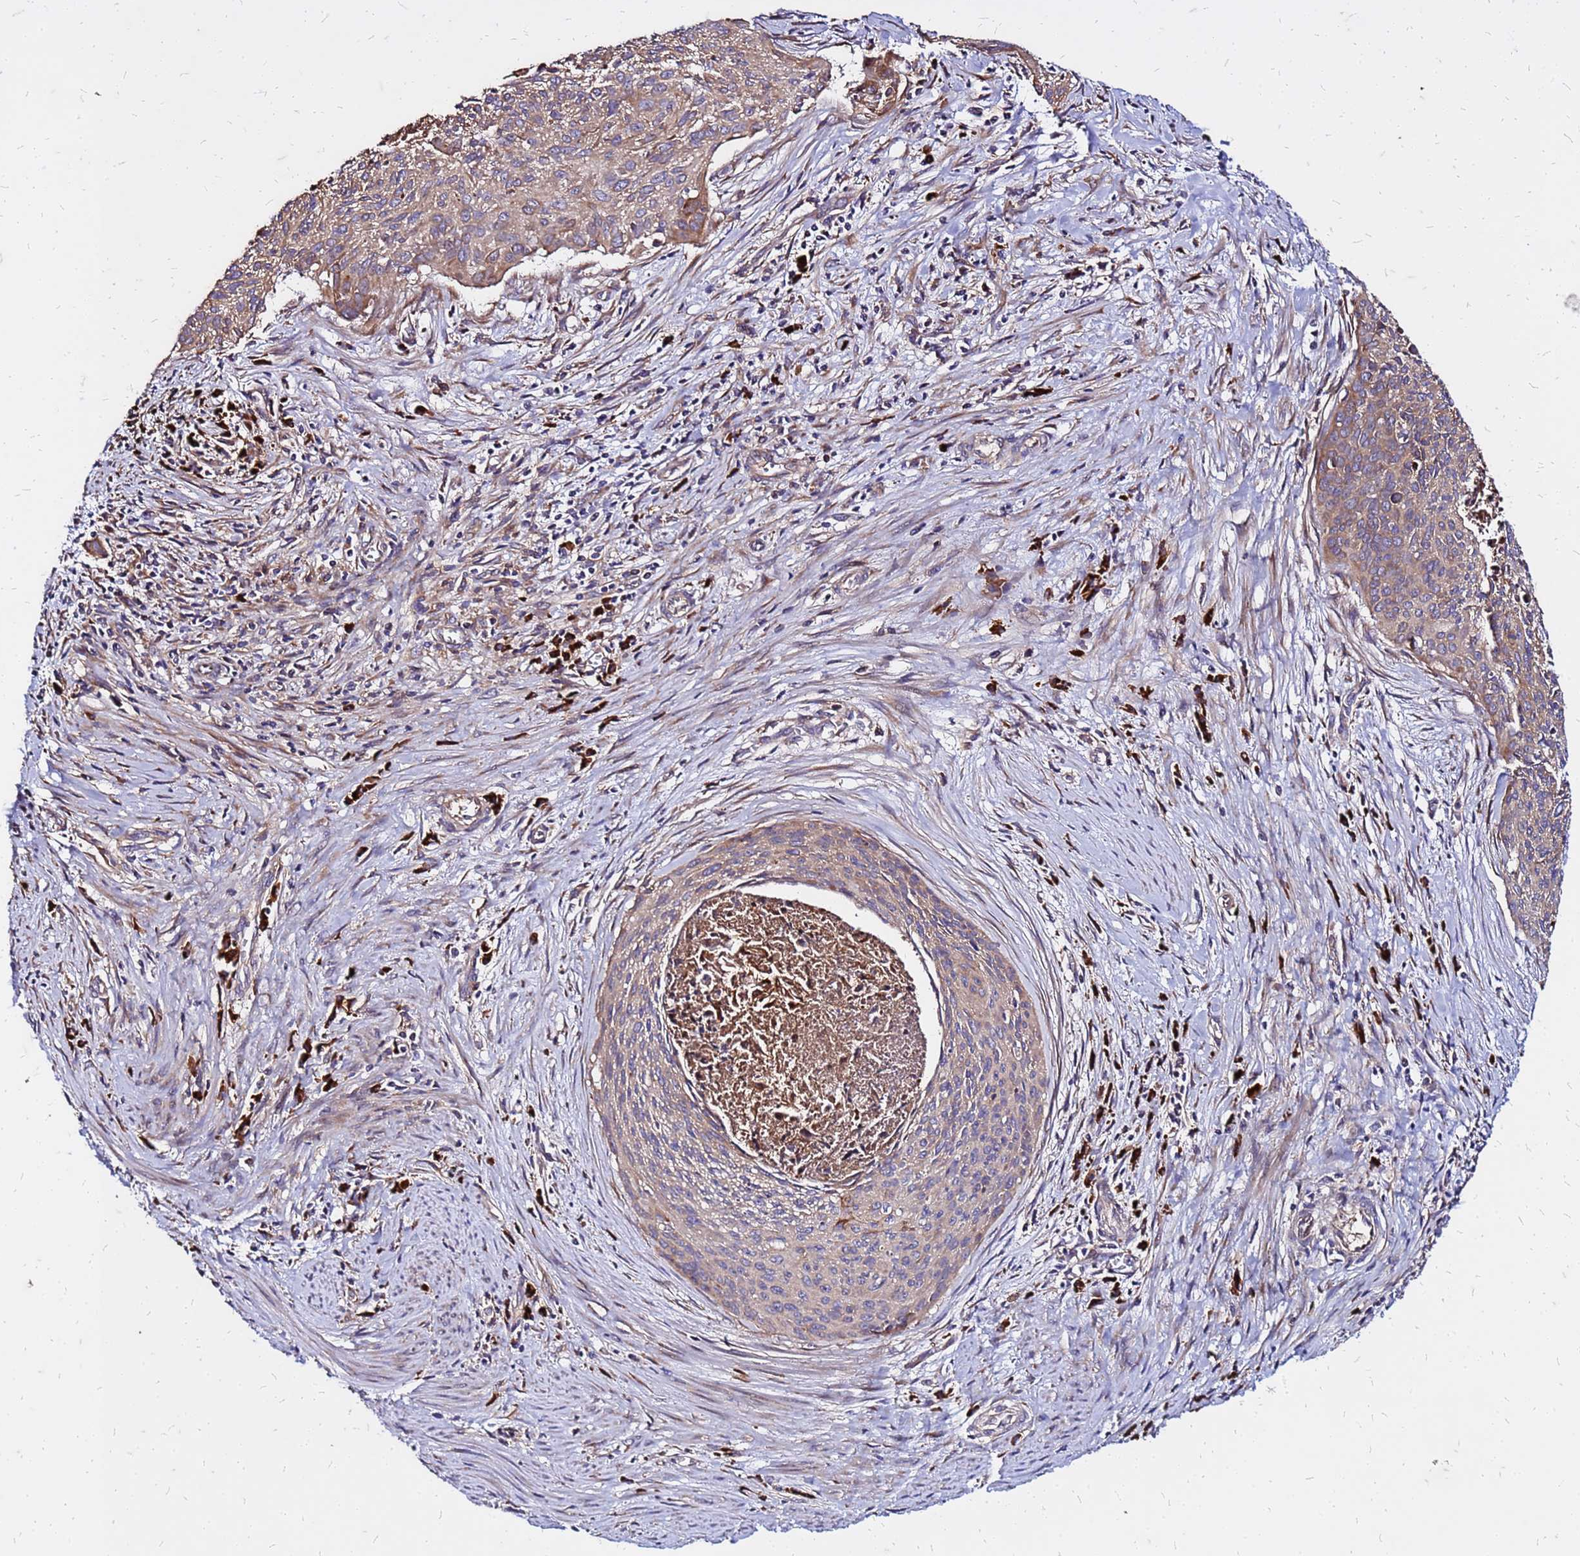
{"staining": {"intensity": "moderate", "quantity": ">75%", "location": "cytoplasmic/membranous"}, "tissue": "cervical cancer", "cell_type": "Tumor cells", "image_type": "cancer", "snomed": [{"axis": "morphology", "description": "Squamous cell carcinoma, NOS"}, {"axis": "topography", "description": "Cervix"}], "caption": "Cervical cancer (squamous cell carcinoma) stained with a brown dye exhibits moderate cytoplasmic/membranous positive staining in approximately >75% of tumor cells.", "gene": "VMO1", "patient": {"sex": "female", "age": 55}}